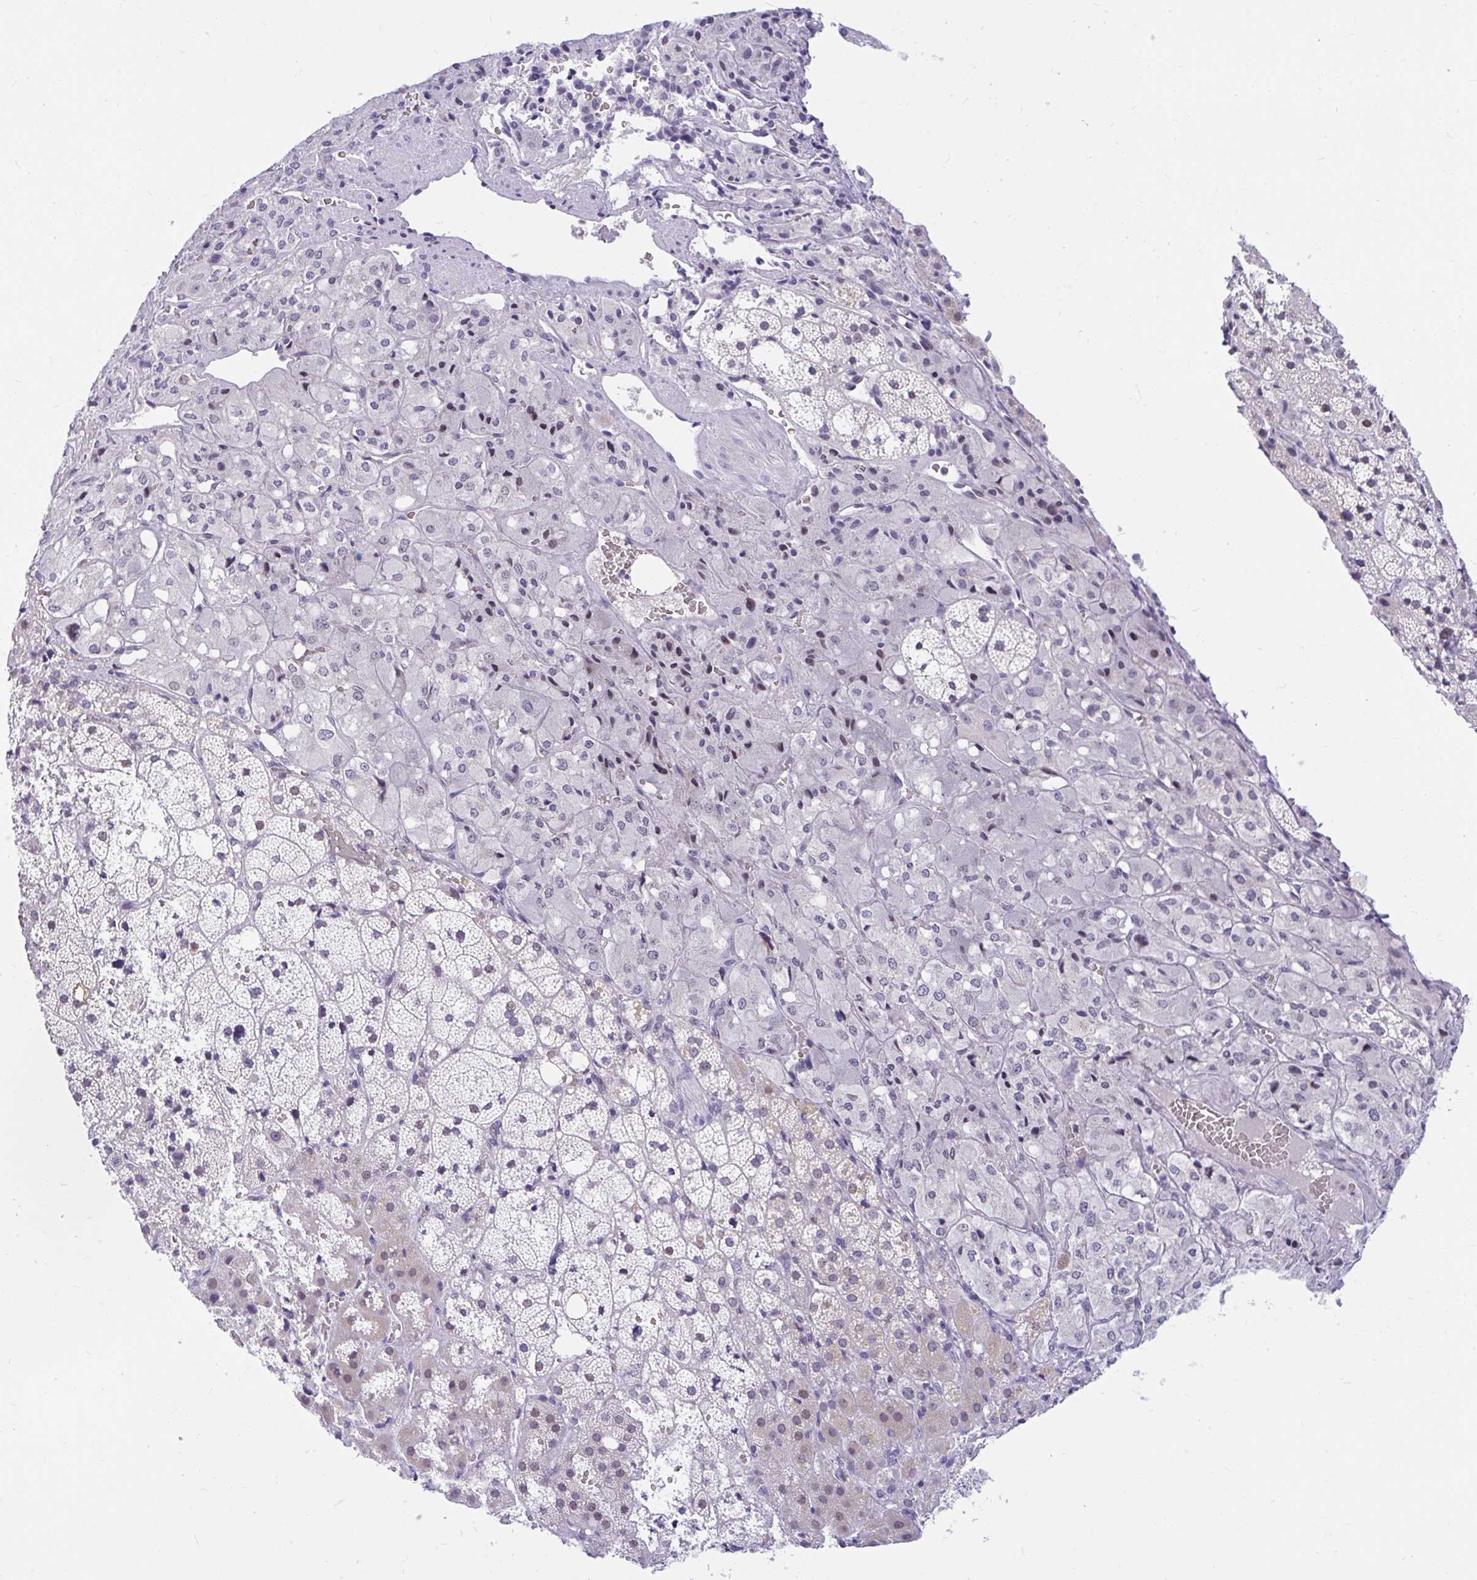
{"staining": {"intensity": "weak", "quantity": "25%-75%", "location": "nuclear"}, "tissue": "adrenal gland", "cell_type": "Glandular cells", "image_type": "normal", "snomed": [{"axis": "morphology", "description": "Normal tissue, NOS"}, {"axis": "topography", "description": "Adrenal gland"}], "caption": "Adrenal gland stained for a protein displays weak nuclear positivity in glandular cells. (DAB = brown stain, brightfield microscopy at high magnification).", "gene": "GLB1L2", "patient": {"sex": "male", "age": 53}}